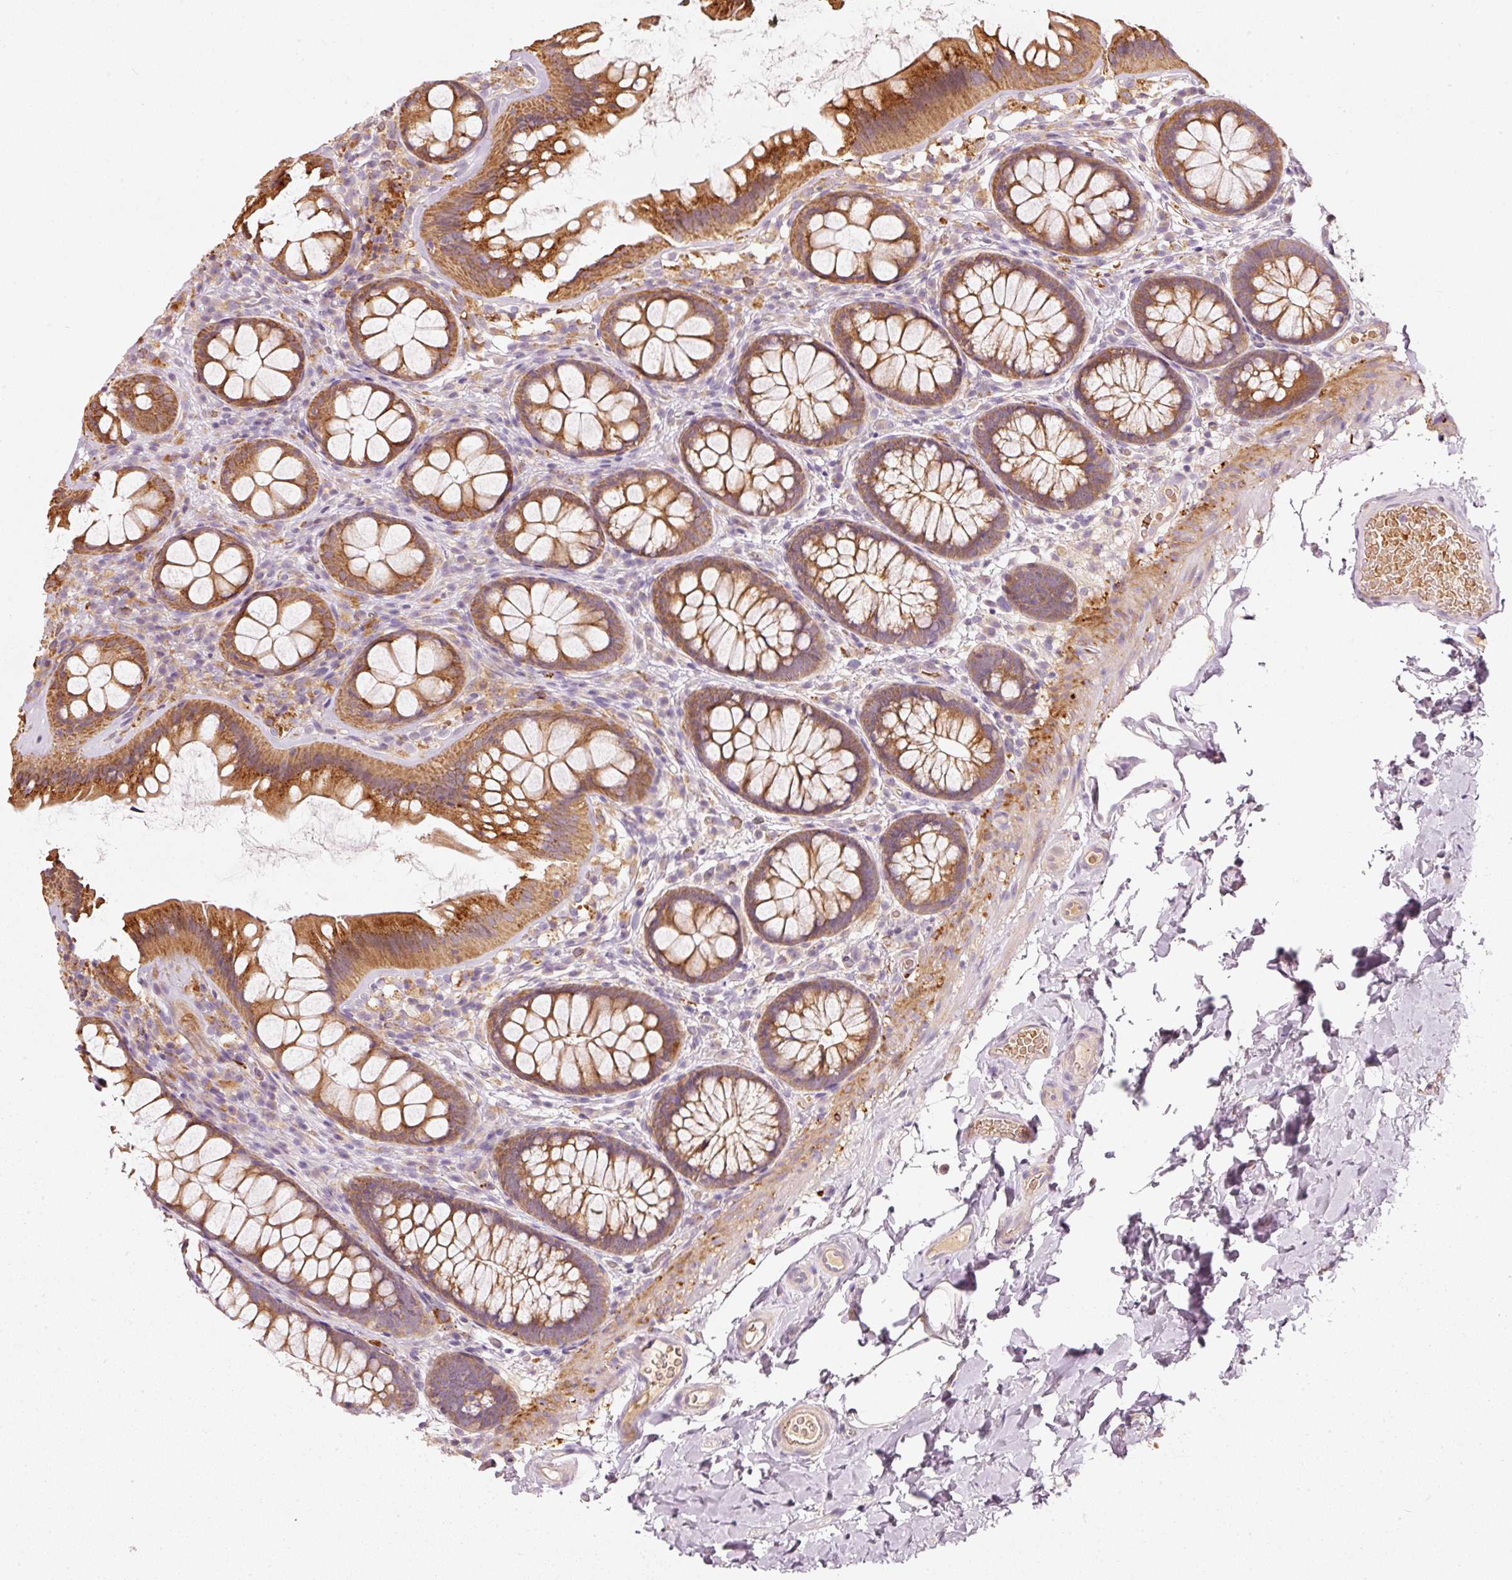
{"staining": {"intensity": "weak", "quantity": ">75%", "location": "cytoplasmic/membranous"}, "tissue": "colon", "cell_type": "Endothelial cells", "image_type": "normal", "snomed": [{"axis": "morphology", "description": "Normal tissue, NOS"}, {"axis": "topography", "description": "Colon"}], "caption": "High-magnification brightfield microscopy of unremarkable colon stained with DAB (brown) and counterstained with hematoxylin (blue). endothelial cells exhibit weak cytoplasmic/membranous staining is appreciated in approximately>75% of cells.", "gene": "KLHL21", "patient": {"sex": "male", "age": 46}}